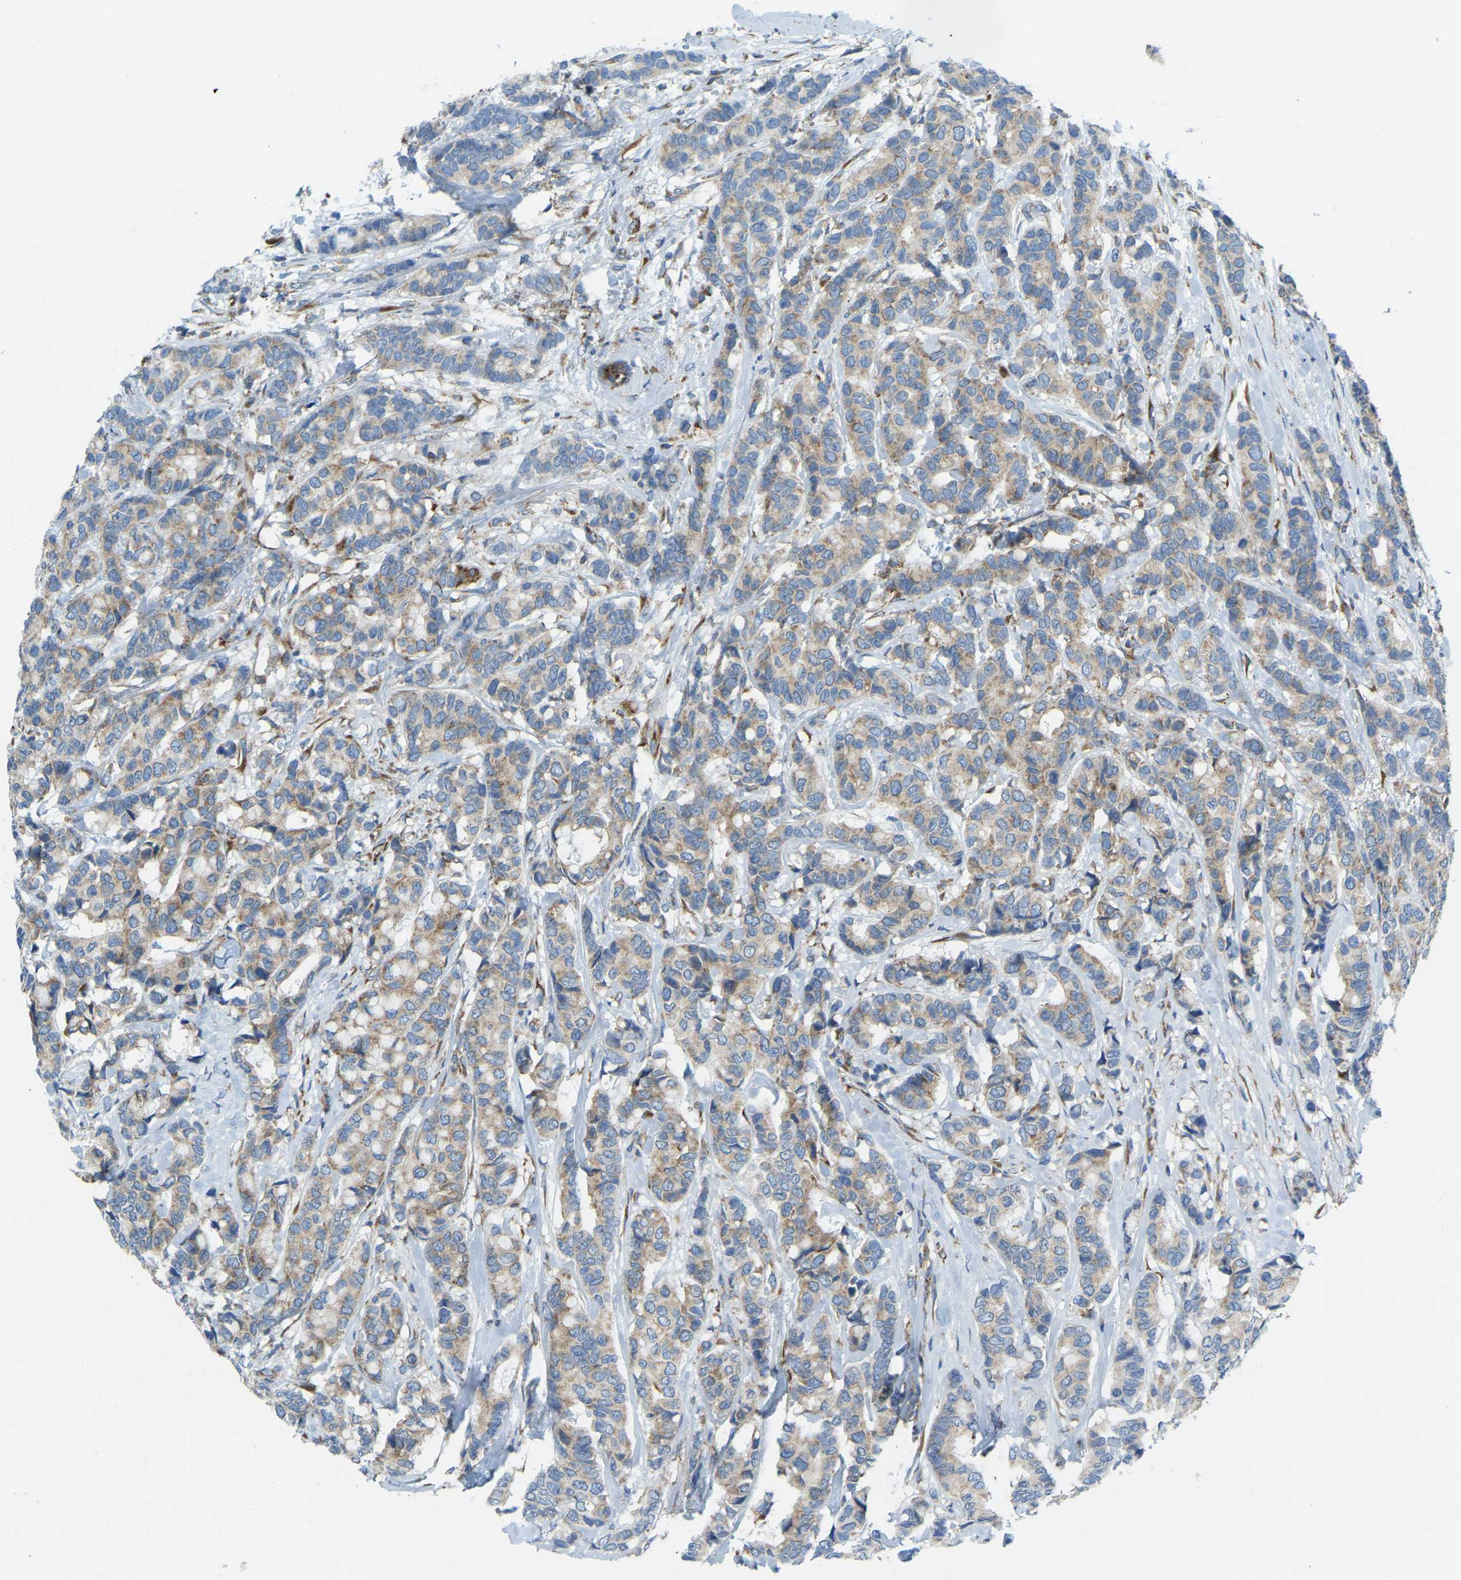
{"staining": {"intensity": "weak", "quantity": ">75%", "location": "cytoplasmic/membranous"}, "tissue": "breast cancer", "cell_type": "Tumor cells", "image_type": "cancer", "snomed": [{"axis": "morphology", "description": "Duct carcinoma"}, {"axis": "topography", "description": "Breast"}], "caption": "Breast cancer (infiltrating ductal carcinoma) stained with a brown dye demonstrates weak cytoplasmic/membranous positive positivity in approximately >75% of tumor cells.", "gene": "SND1", "patient": {"sex": "female", "age": 87}}